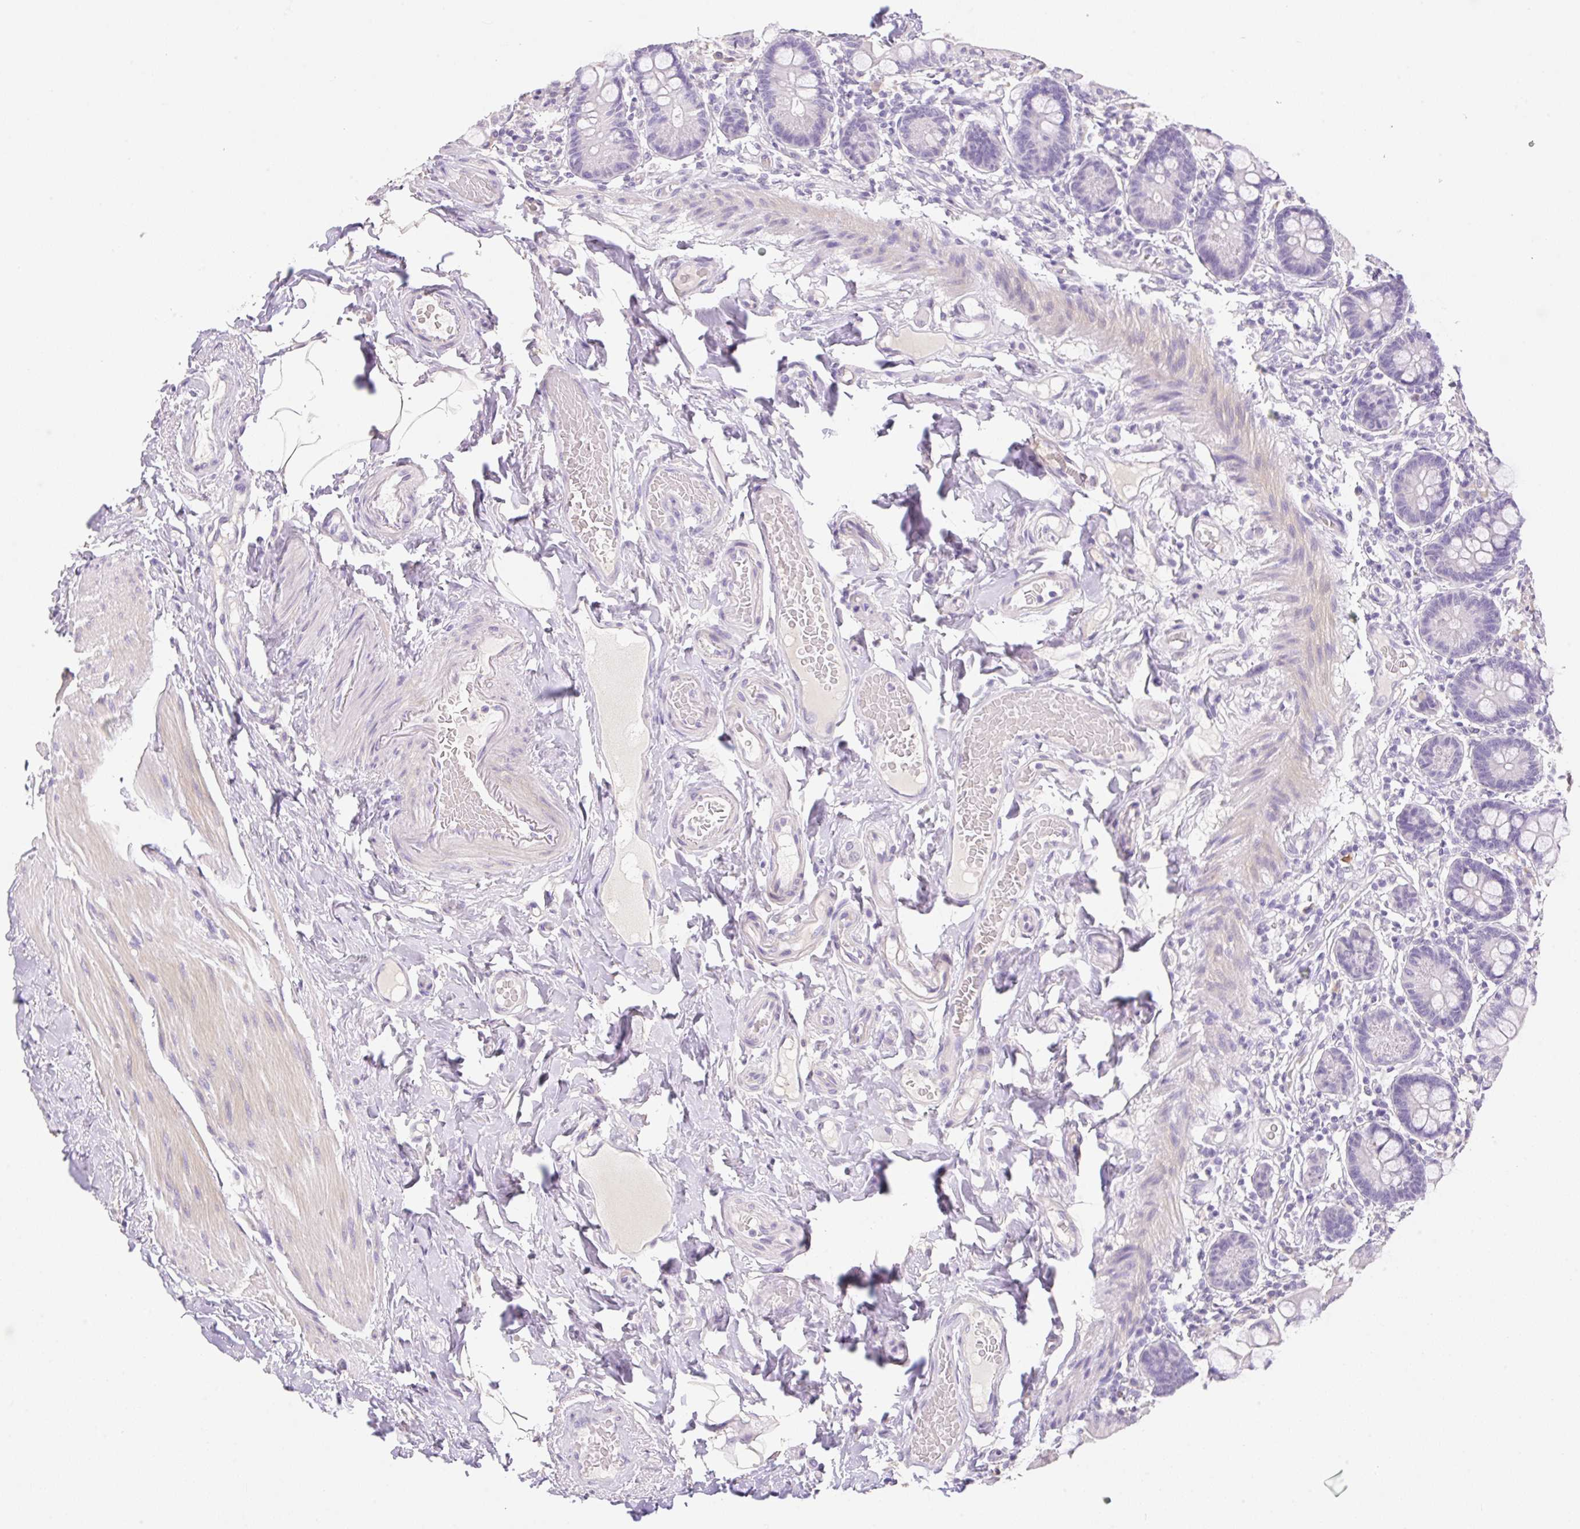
{"staining": {"intensity": "negative", "quantity": "none", "location": "none"}, "tissue": "small intestine", "cell_type": "Glandular cells", "image_type": "normal", "snomed": [{"axis": "morphology", "description": "Normal tissue, NOS"}, {"axis": "topography", "description": "Small intestine"}], "caption": "High magnification brightfield microscopy of unremarkable small intestine stained with DAB (3,3'-diaminobenzidine) (brown) and counterstained with hematoxylin (blue): glandular cells show no significant staining.", "gene": "HCRTR2", "patient": {"sex": "female", "age": 64}}